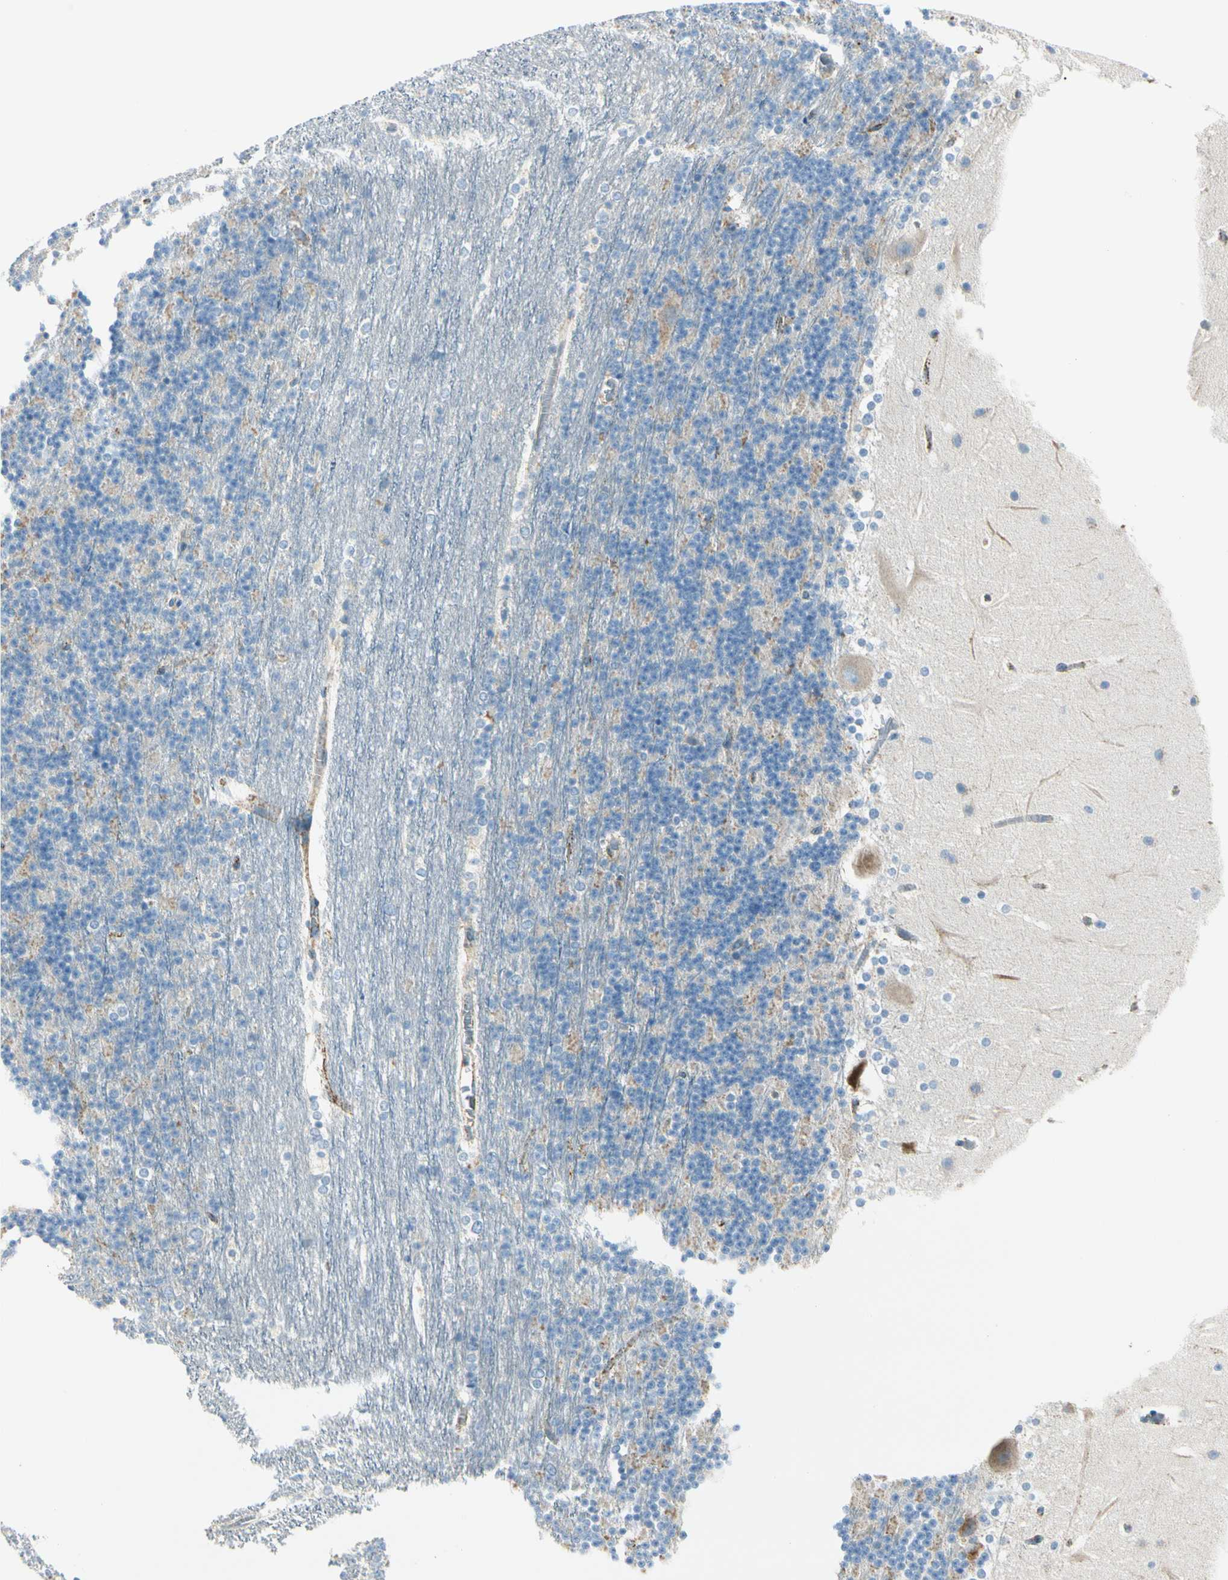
{"staining": {"intensity": "weak", "quantity": "<25%", "location": "cytoplasmic/membranous"}, "tissue": "cerebellum", "cell_type": "Cells in granular layer", "image_type": "normal", "snomed": [{"axis": "morphology", "description": "Normal tissue, NOS"}, {"axis": "topography", "description": "Cerebellum"}], "caption": "High power microscopy histopathology image of an immunohistochemistry histopathology image of benign cerebellum, revealing no significant positivity in cells in granular layer.", "gene": "SLC6A15", "patient": {"sex": "female", "age": 19}}